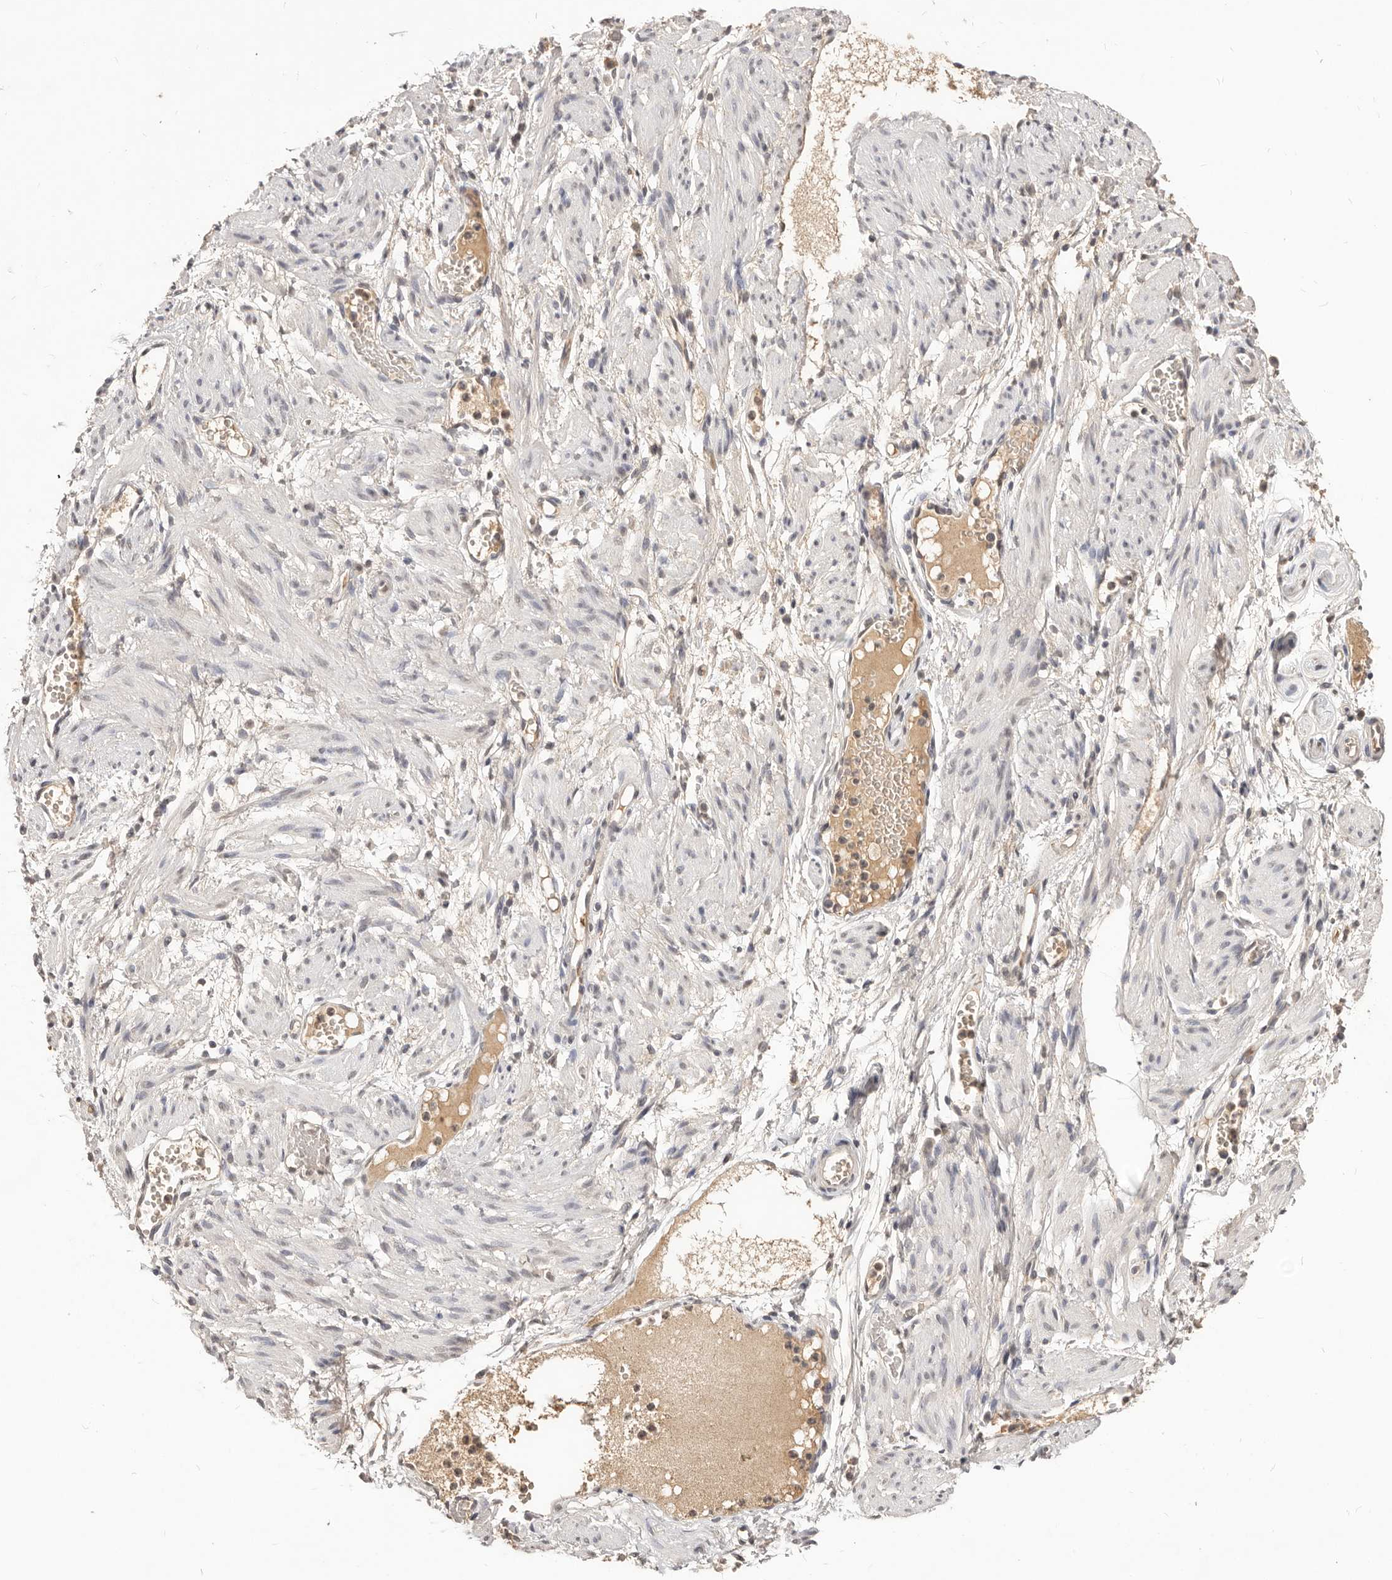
{"staining": {"intensity": "negative", "quantity": "none", "location": "none"}, "tissue": "soft tissue", "cell_type": "Fibroblasts", "image_type": "normal", "snomed": [{"axis": "morphology", "description": "Normal tissue, NOS"}, {"axis": "topography", "description": "Smooth muscle"}, {"axis": "topography", "description": "Peripheral nerve tissue"}], "caption": "Immunohistochemistry (IHC) of benign human soft tissue displays no staining in fibroblasts. The staining is performed using DAB brown chromogen with nuclei counter-stained in using hematoxylin.", "gene": "TSPAN13", "patient": {"sex": "female", "age": 39}}